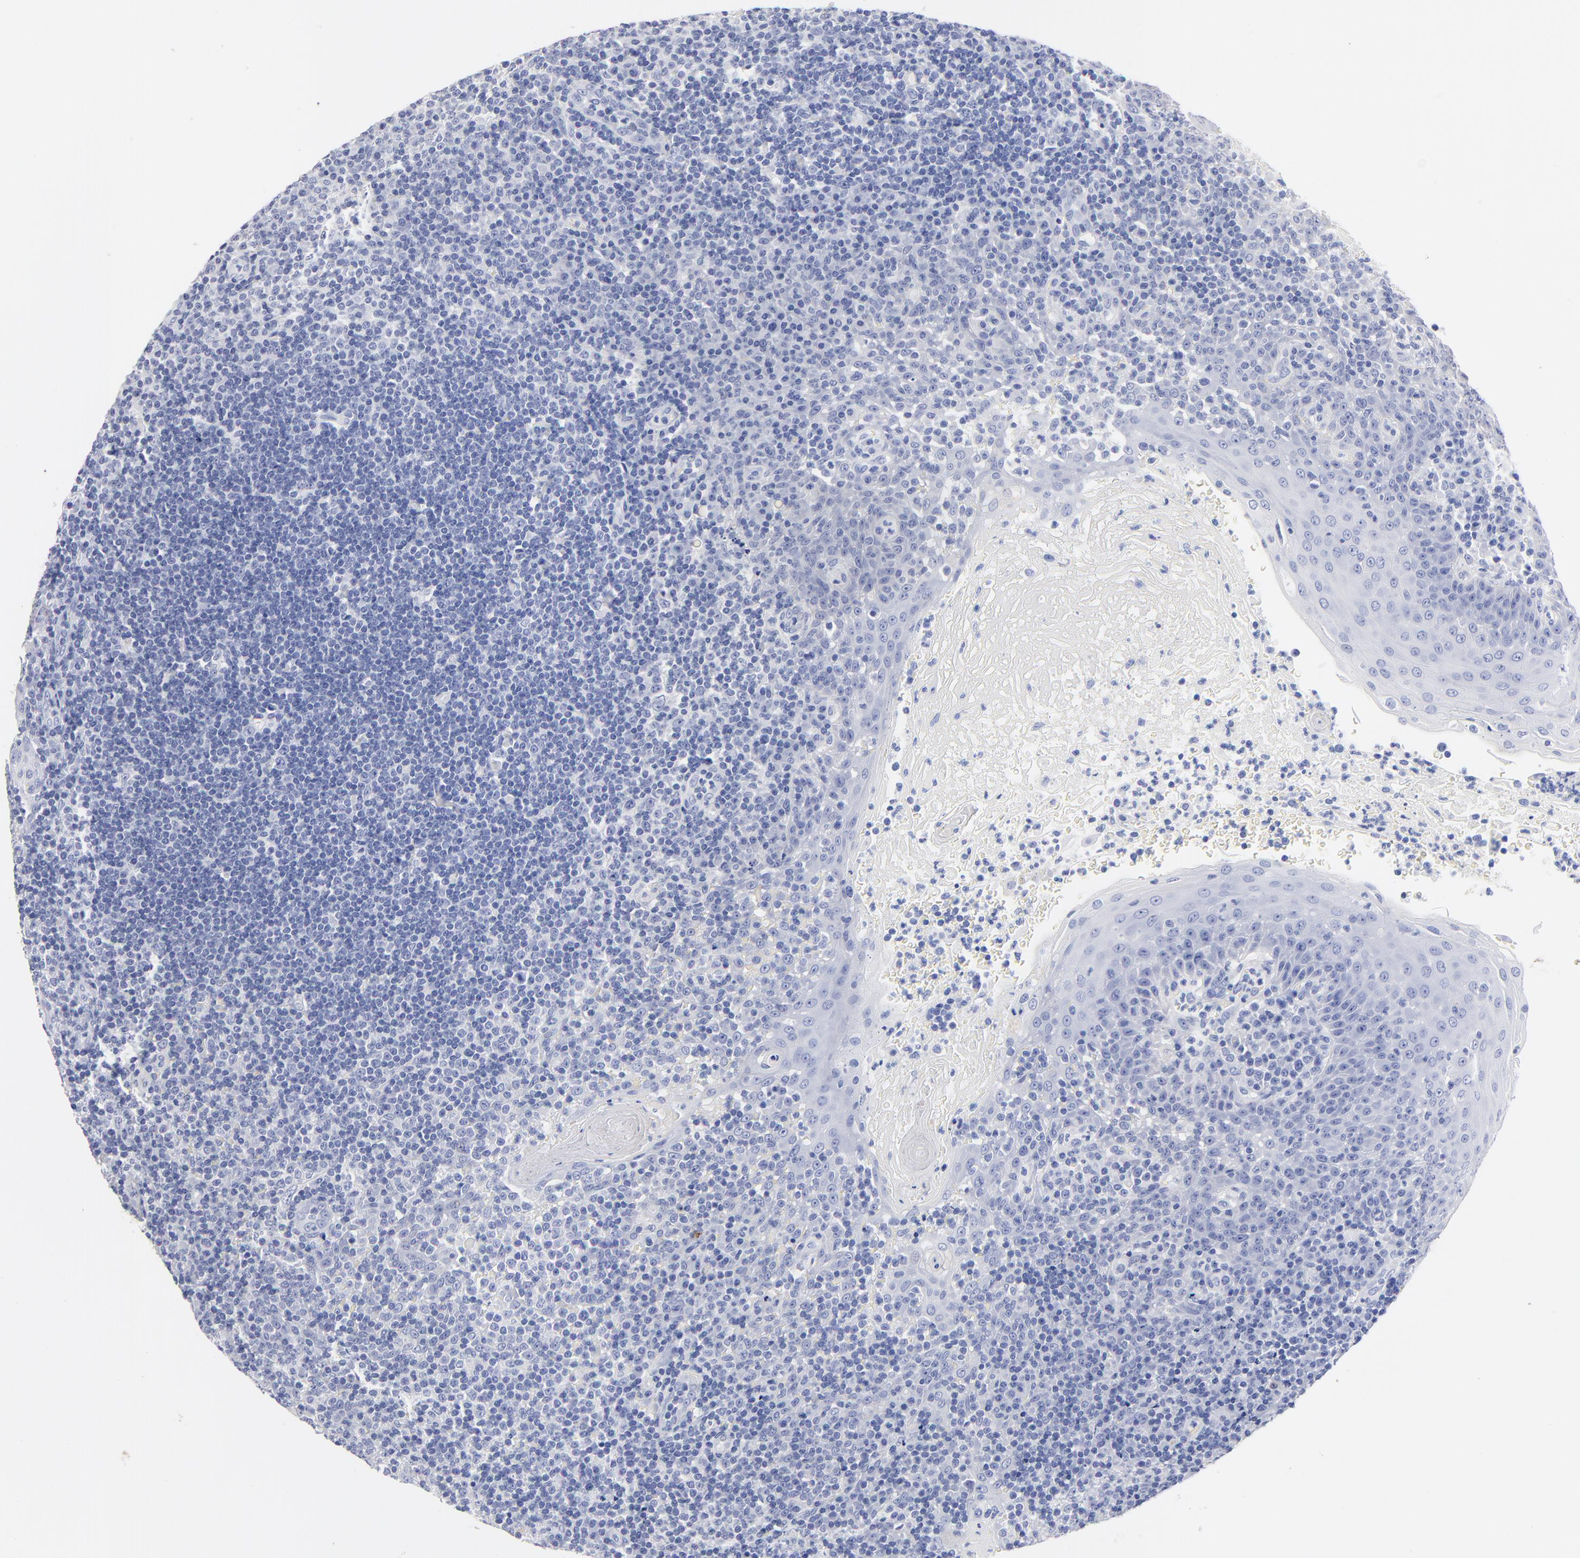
{"staining": {"intensity": "negative", "quantity": "none", "location": "none"}, "tissue": "tonsil", "cell_type": "Germinal center cells", "image_type": "normal", "snomed": [{"axis": "morphology", "description": "Normal tissue, NOS"}, {"axis": "topography", "description": "Tonsil"}], "caption": "Immunohistochemistry histopathology image of benign tonsil: tonsil stained with DAB (3,3'-diaminobenzidine) demonstrates no significant protein staining in germinal center cells. (DAB immunohistochemistry (IHC) with hematoxylin counter stain).", "gene": "ACY1", "patient": {"sex": "female", "age": 40}}